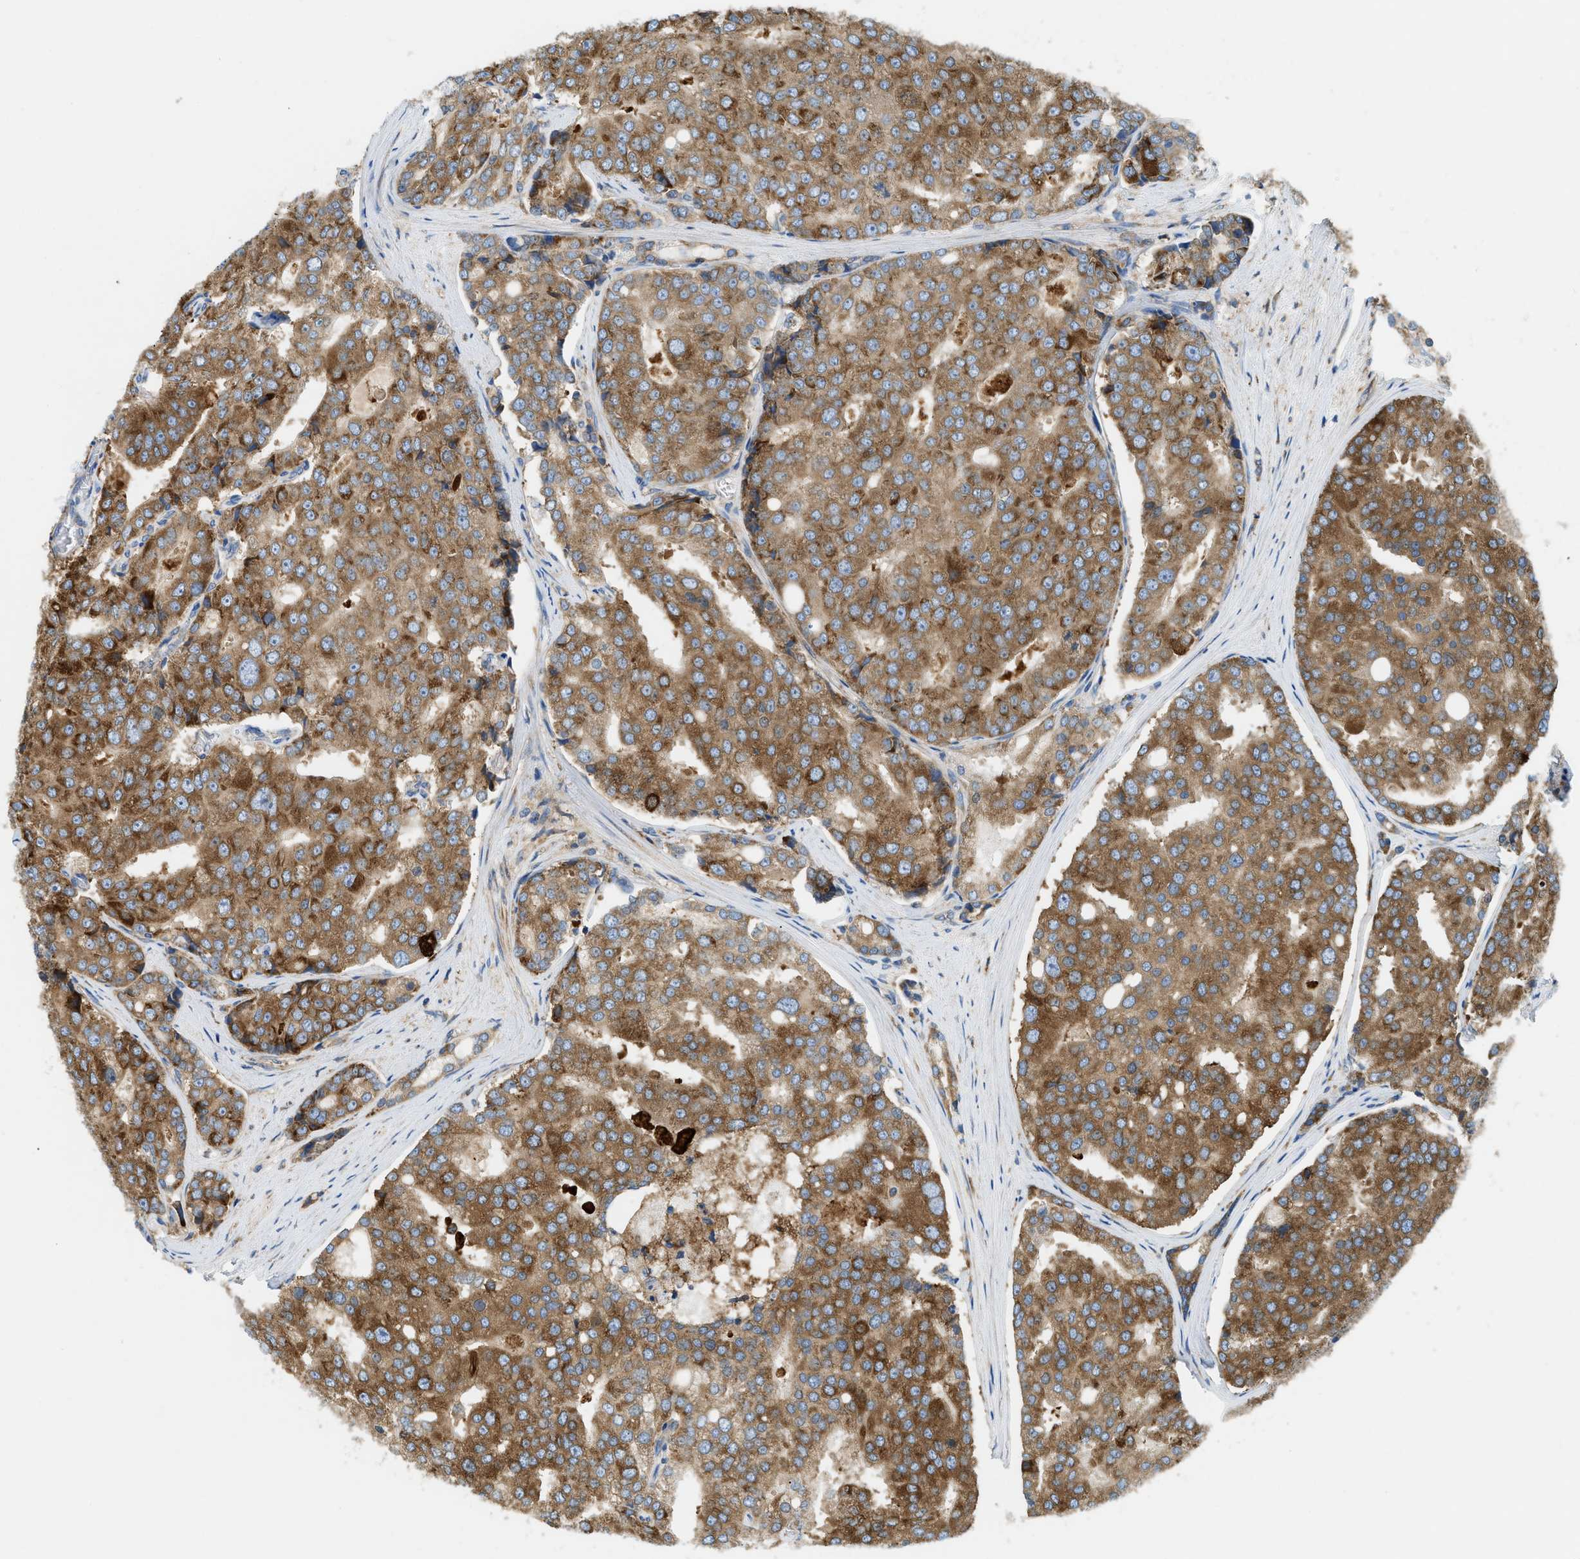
{"staining": {"intensity": "moderate", "quantity": ">75%", "location": "cytoplasmic/membranous"}, "tissue": "prostate cancer", "cell_type": "Tumor cells", "image_type": "cancer", "snomed": [{"axis": "morphology", "description": "Adenocarcinoma, High grade"}, {"axis": "topography", "description": "Prostate"}], "caption": "IHC photomicrograph of neoplastic tissue: human high-grade adenocarcinoma (prostate) stained using IHC demonstrates medium levels of moderate protein expression localized specifically in the cytoplasmic/membranous of tumor cells, appearing as a cytoplasmic/membranous brown color.", "gene": "GPAT4", "patient": {"sex": "male", "age": 50}}